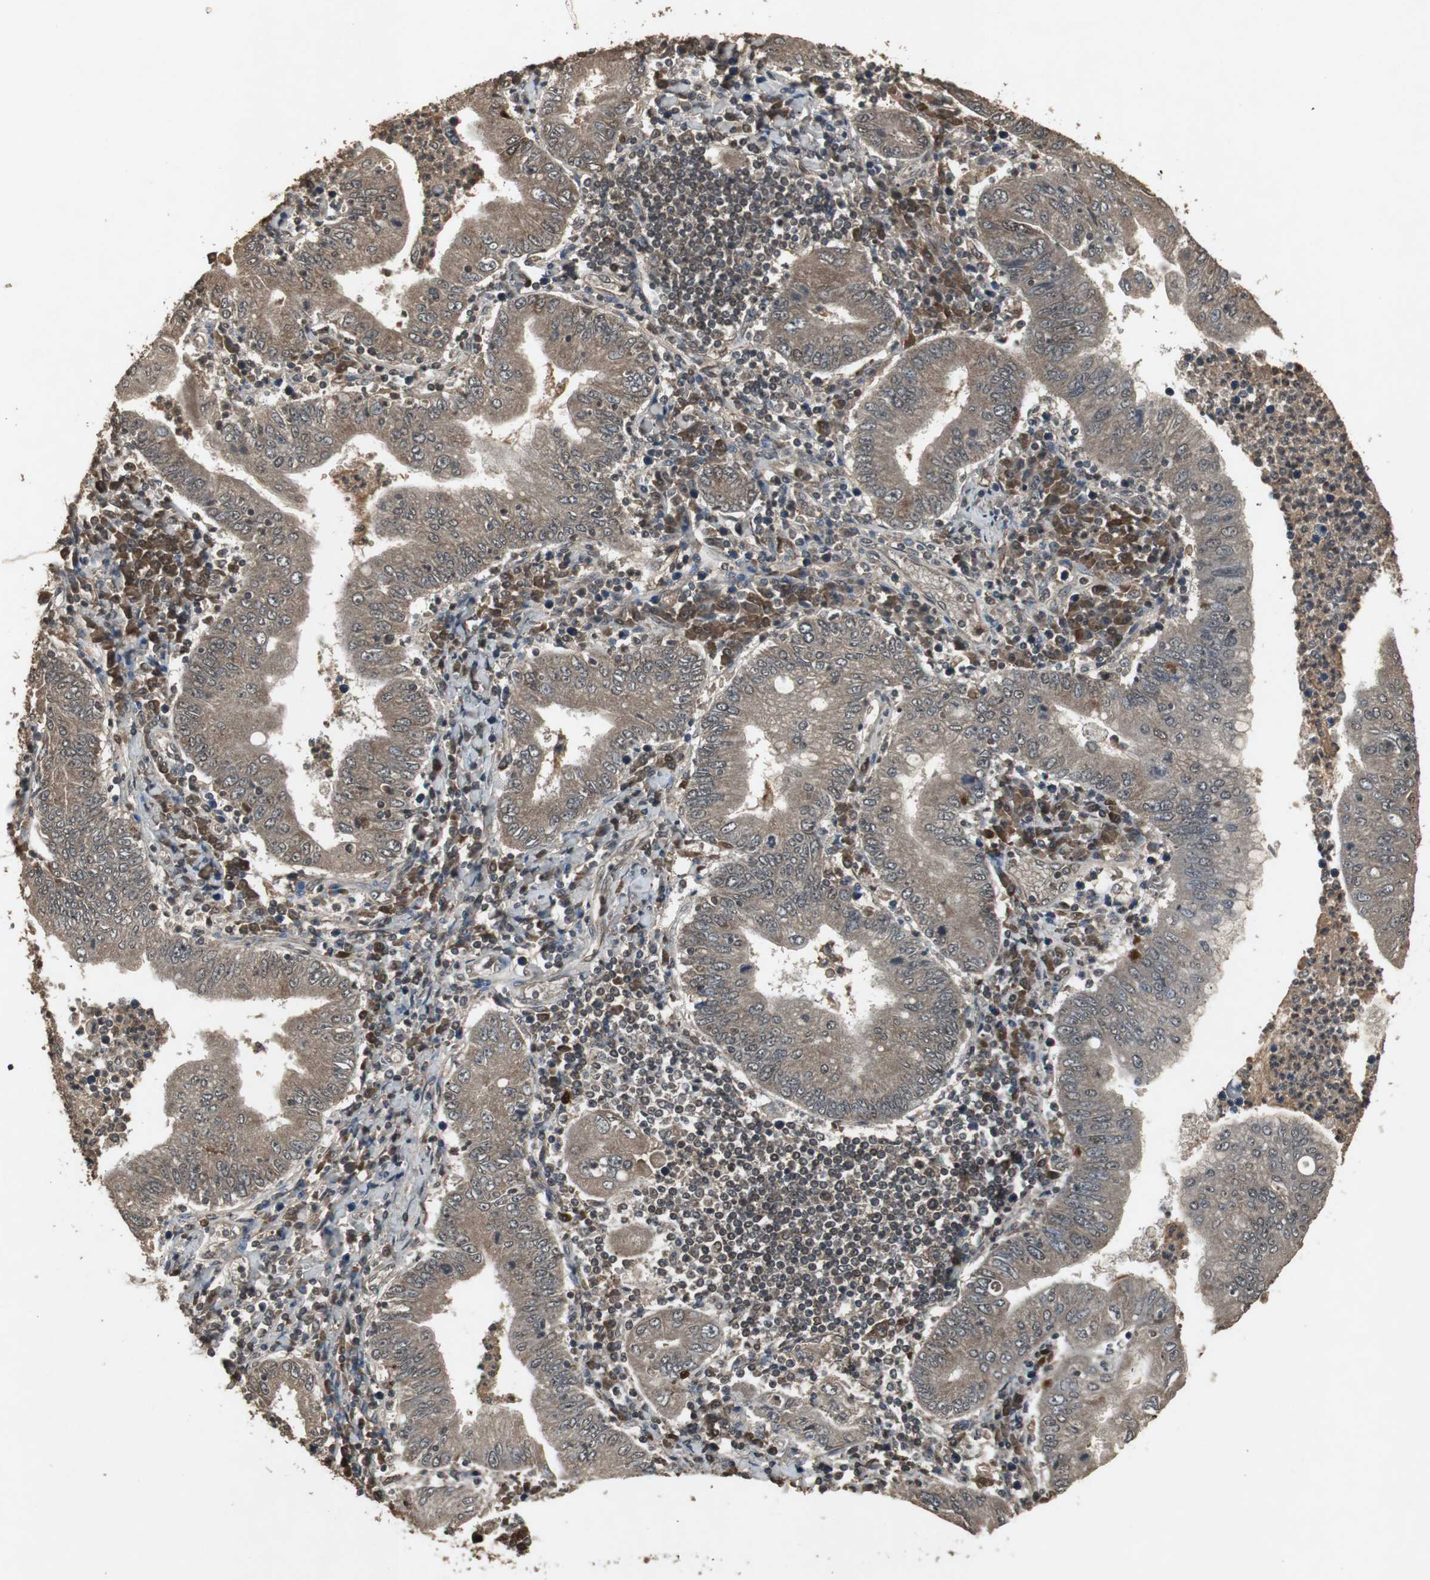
{"staining": {"intensity": "moderate", "quantity": ">75%", "location": "cytoplasmic/membranous"}, "tissue": "stomach cancer", "cell_type": "Tumor cells", "image_type": "cancer", "snomed": [{"axis": "morphology", "description": "Normal tissue, NOS"}, {"axis": "morphology", "description": "Adenocarcinoma, NOS"}, {"axis": "topography", "description": "Esophagus"}, {"axis": "topography", "description": "Stomach, upper"}, {"axis": "topography", "description": "Peripheral nerve tissue"}], "caption": "IHC histopathology image of human adenocarcinoma (stomach) stained for a protein (brown), which shows medium levels of moderate cytoplasmic/membranous positivity in about >75% of tumor cells.", "gene": "EMX1", "patient": {"sex": "male", "age": 62}}